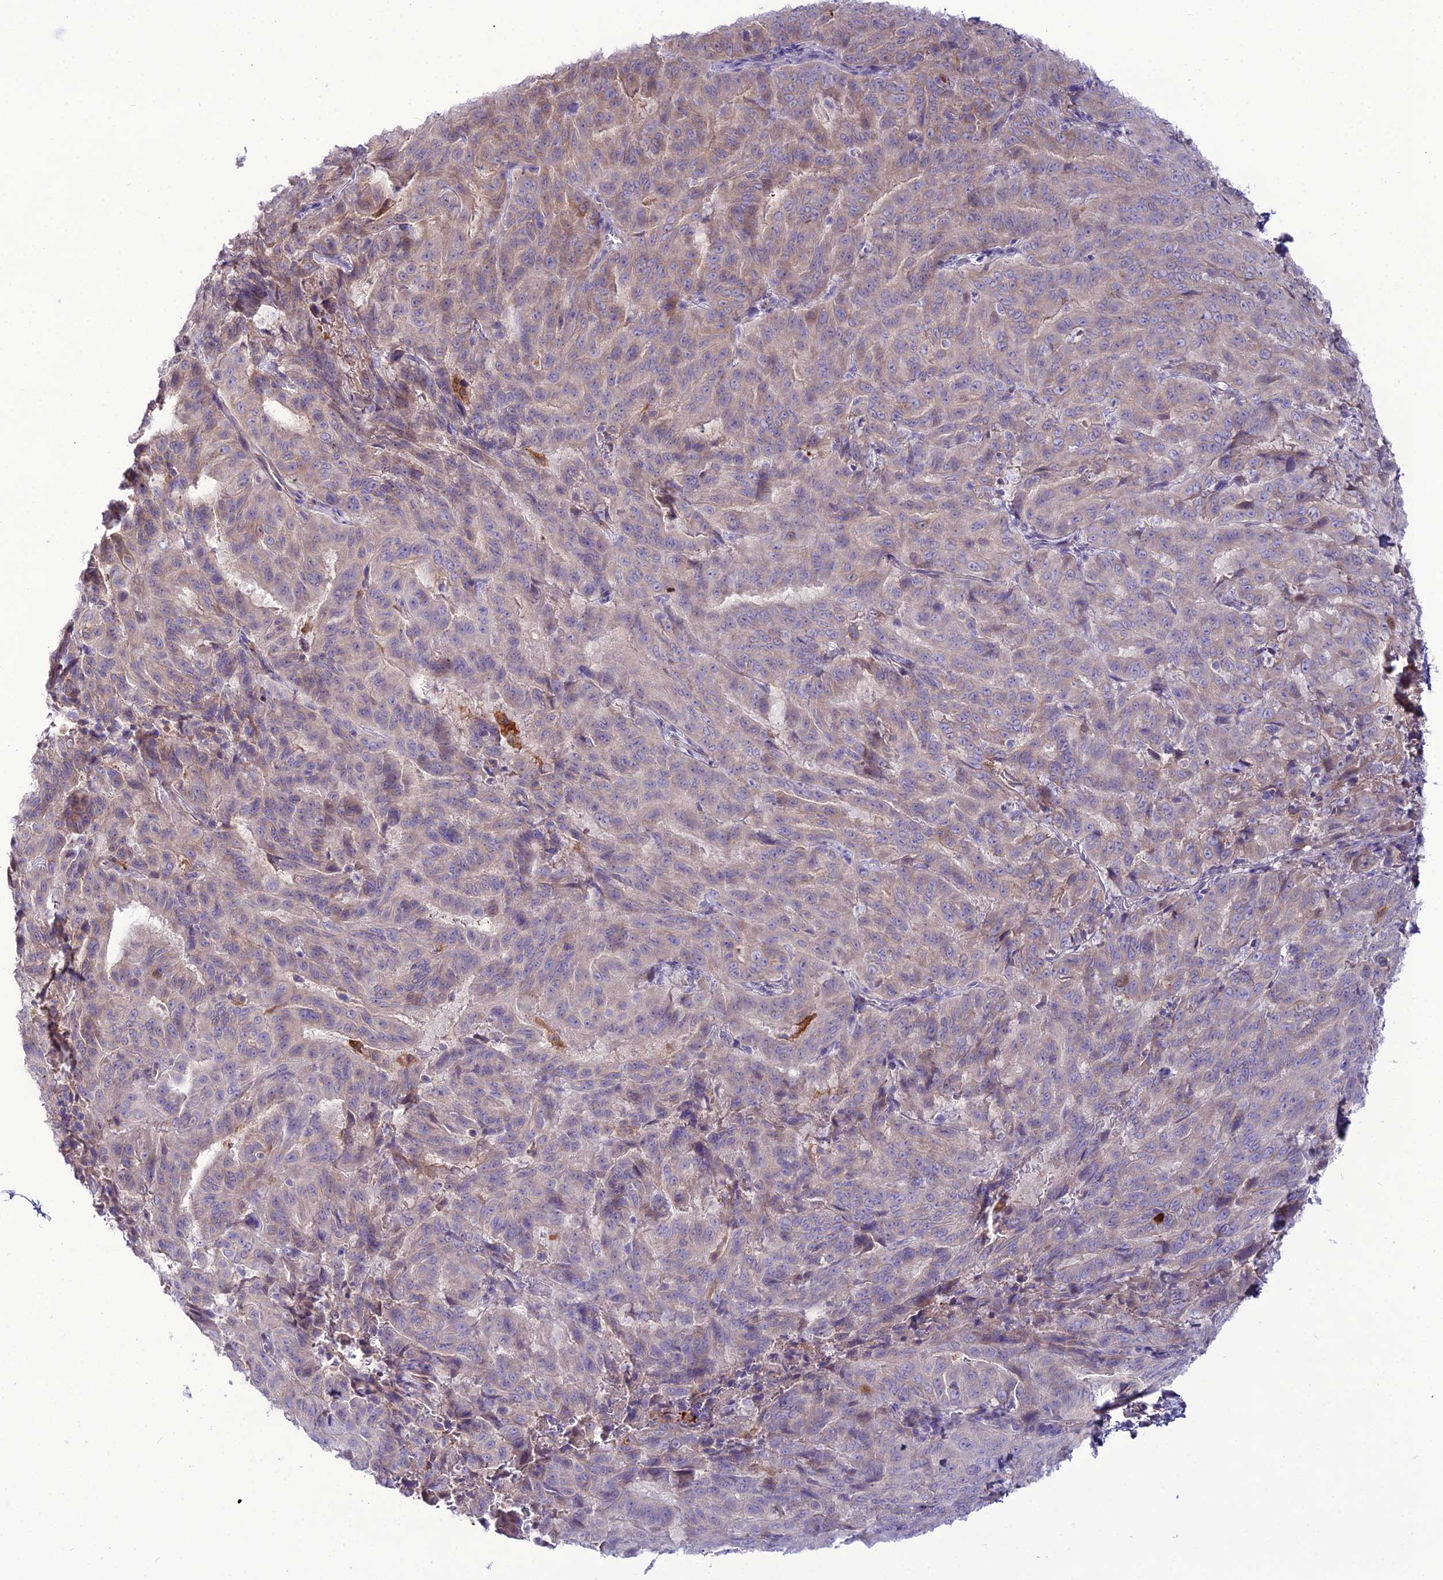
{"staining": {"intensity": "weak", "quantity": "25%-75%", "location": "cytoplasmic/membranous"}, "tissue": "pancreatic cancer", "cell_type": "Tumor cells", "image_type": "cancer", "snomed": [{"axis": "morphology", "description": "Adenocarcinoma, NOS"}, {"axis": "topography", "description": "Pancreas"}], "caption": "The image exhibits a brown stain indicating the presence of a protein in the cytoplasmic/membranous of tumor cells in adenocarcinoma (pancreatic). The protein is shown in brown color, while the nuclei are stained blue.", "gene": "MB21D2", "patient": {"sex": "male", "age": 63}}